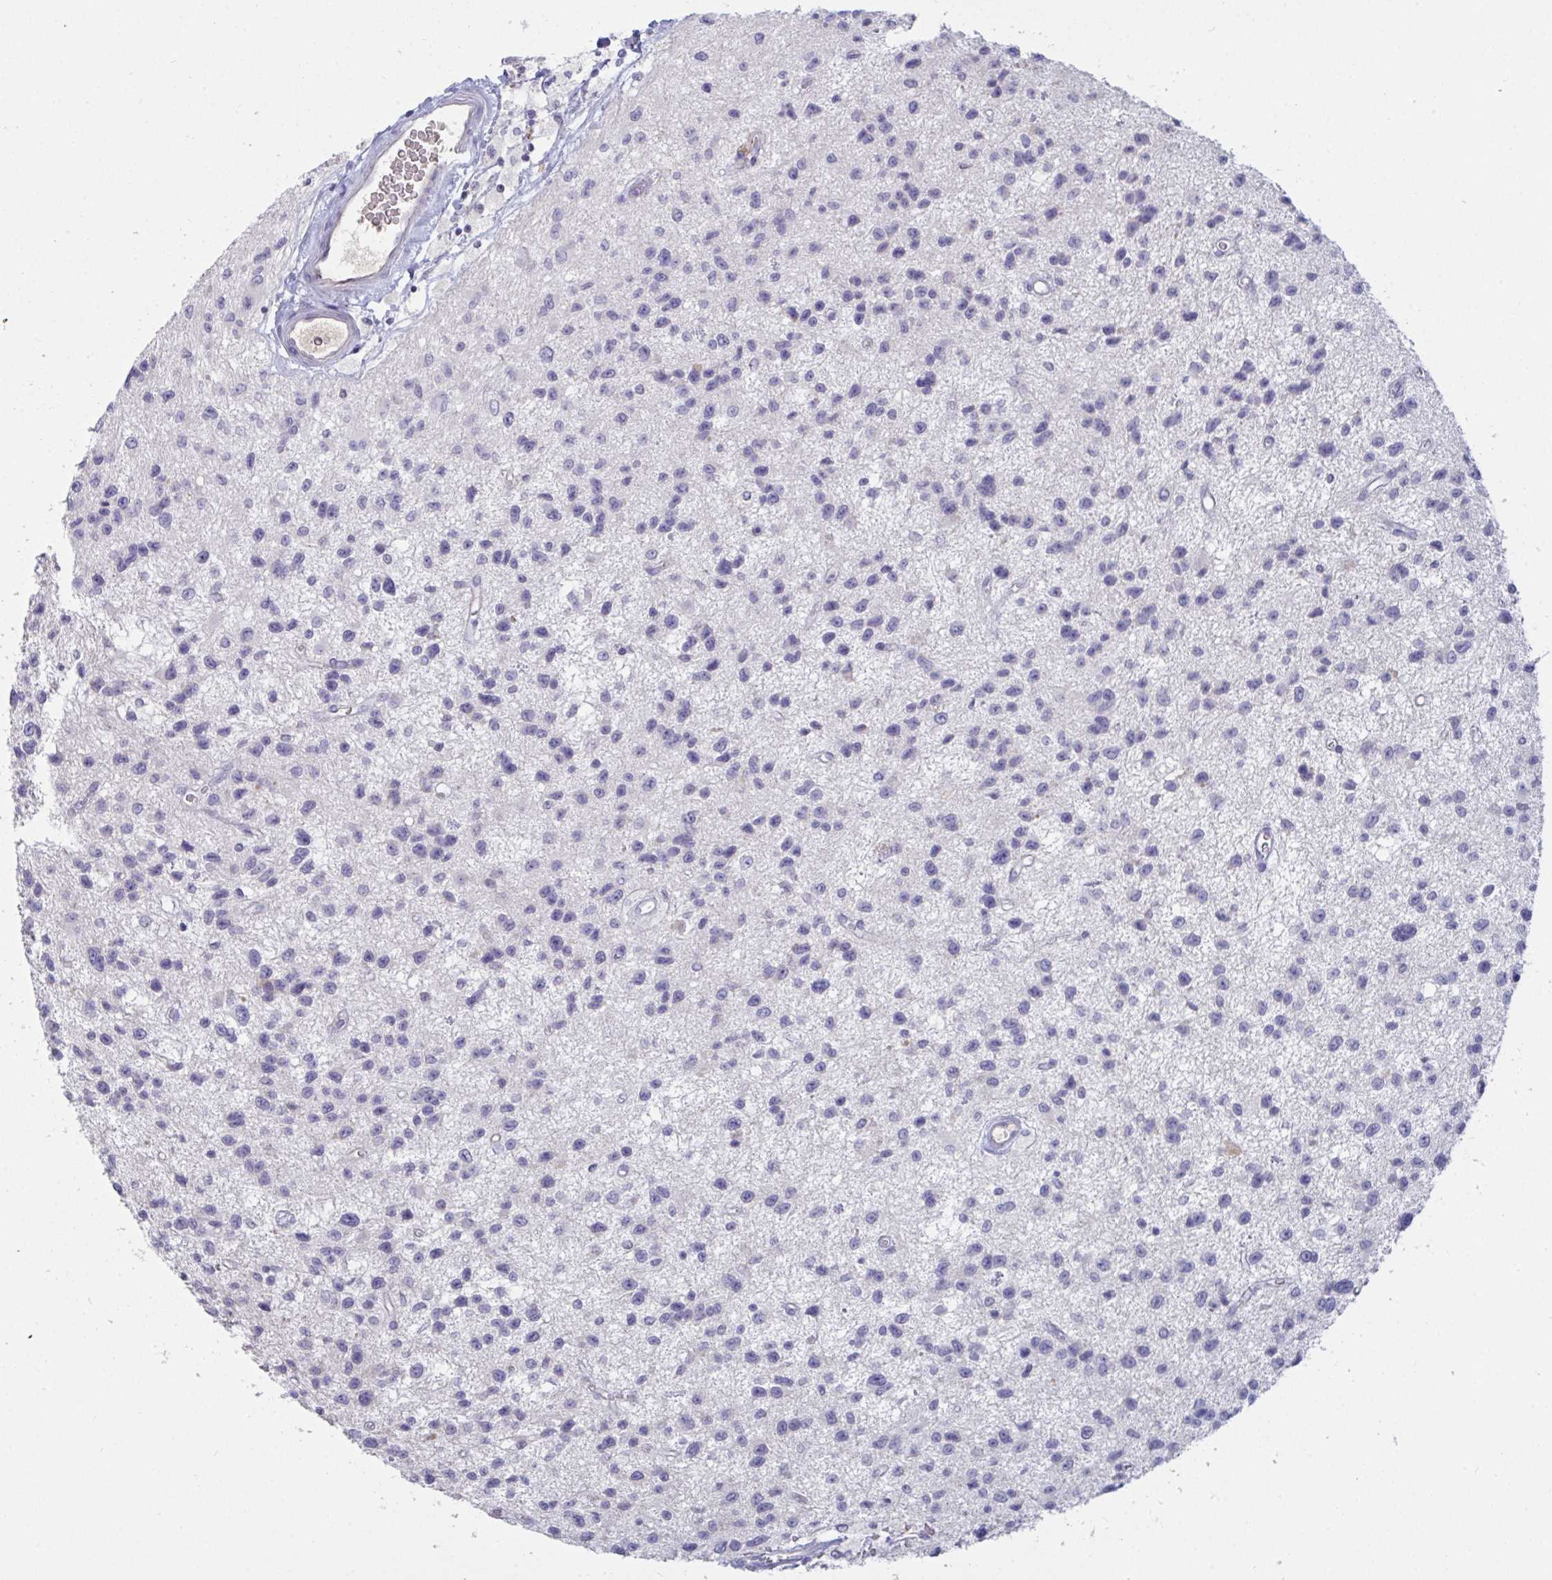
{"staining": {"intensity": "negative", "quantity": "none", "location": "none"}, "tissue": "glioma", "cell_type": "Tumor cells", "image_type": "cancer", "snomed": [{"axis": "morphology", "description": "Glioma, malignant, Low grade"}, {"axis": "topography", "description": "Brain"}], "caption": "IHC micrograph of neoplastic tissue: human malignant low-grade glioma stained with DAB (3,3'-diaminobenzidine) shows no significant protein positivity in tumor cells.", "gene": "MYC", "patient": {"sex": "male", "age": 43}}